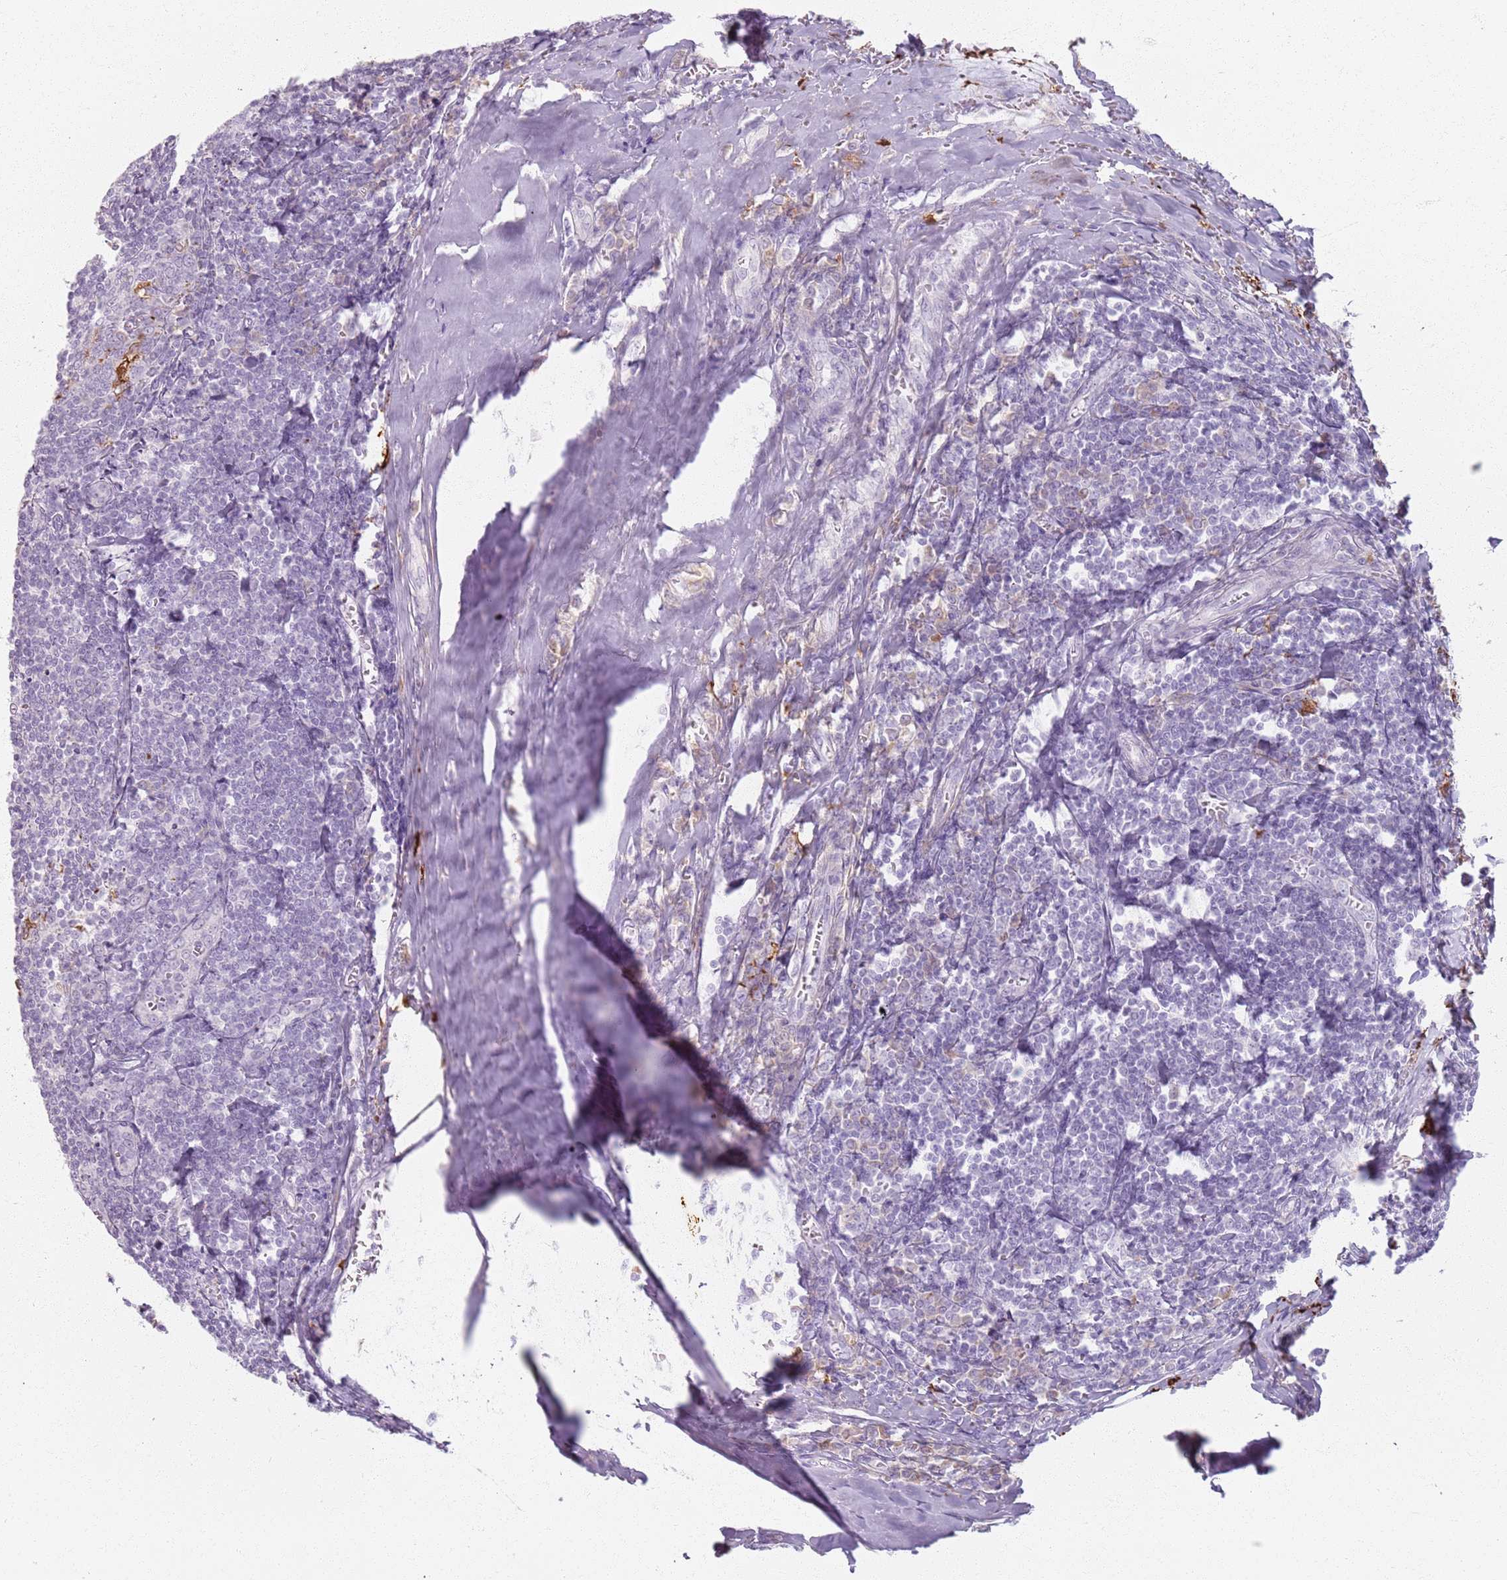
{"staining": {"intensity": "negative", "quantity": "none", "location": "none"}, "tissue": "tonsil", "cell_type": "Germinal center cells", "image_type": "normal", "snomed": [{"axis": "morphology", "description": "Normal tissue, NOS"}, {"axis": "topography", "description": "Tonsil"}], "caption": "High power microscopy photomicrograph of an immunohistochemistry (IHC) photomicrograph of normal tonsil, revealing no significant staining in germinal center cells. The staining was performed using DAB (3,3'-diaminobenzidine) to visualize the protein expression in brown, while the nuclei were stained in blue with hematoxylin (Magnification: 20x).", "gene": "GDPGP1", "patient": {"sex": "male", "age": 27}}